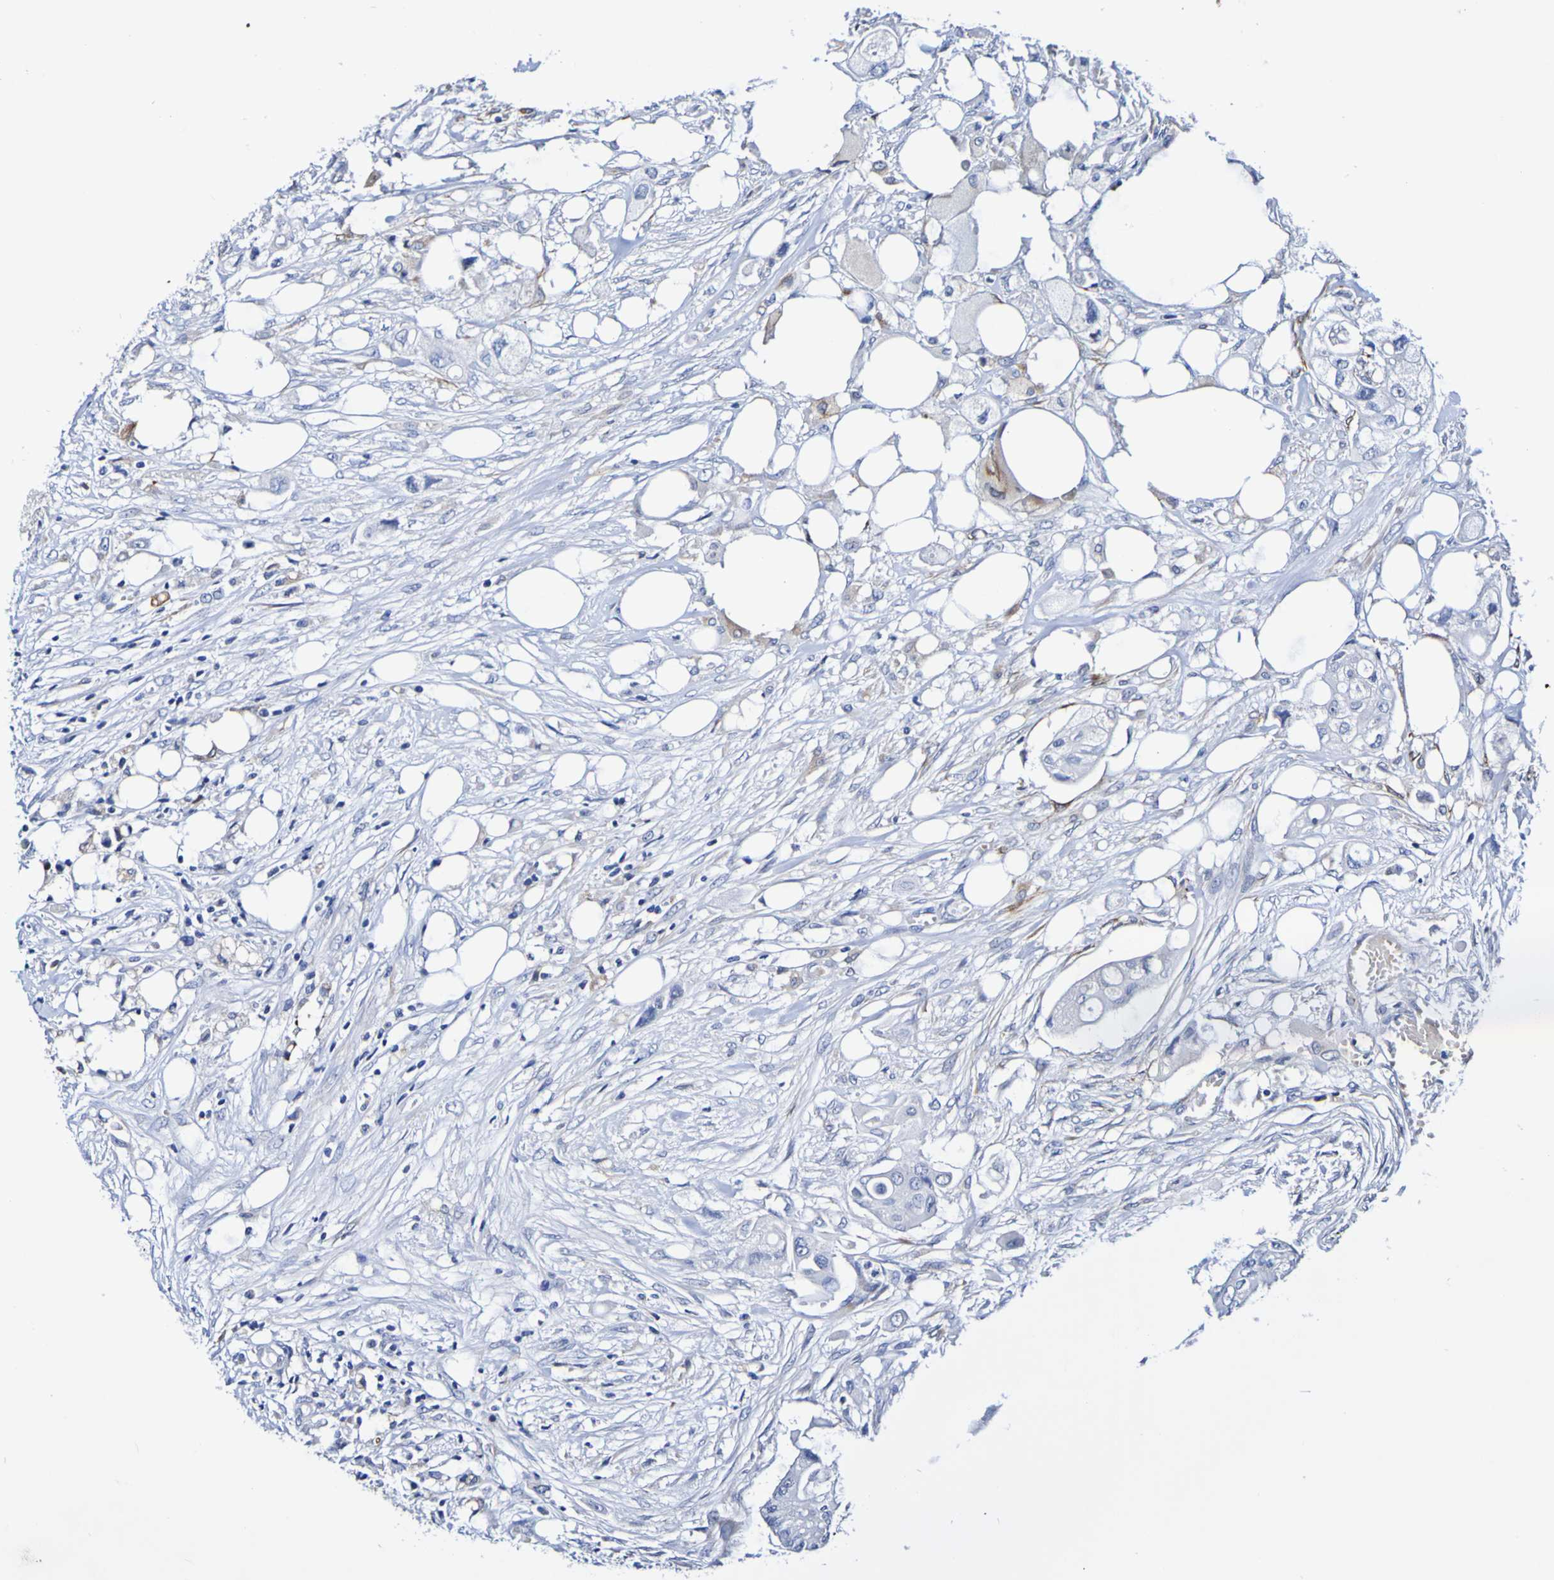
{"staining": {"intensity": "negative", "quantity": "none", "location": "none"}, "tissue": "colorectal cancer", "cell_type": "Tumor cells", "image_type": "cancer", "snomed": [{"axis": "morphology", "description": "Adenocarcinoma, NOS"}, {"axis": "topography", "description": "Colon"}], "caption": "Image shows no significant protein positivity in tumor cells of colorectal cancer. The staining was performed using DAB to visualize the protein expression in brown, while the nuclei were stained in blue with hematoxylin (Magnification: 20x).", "gene": "SEZ6", "patient": {"sex": "female", "age": 57}}